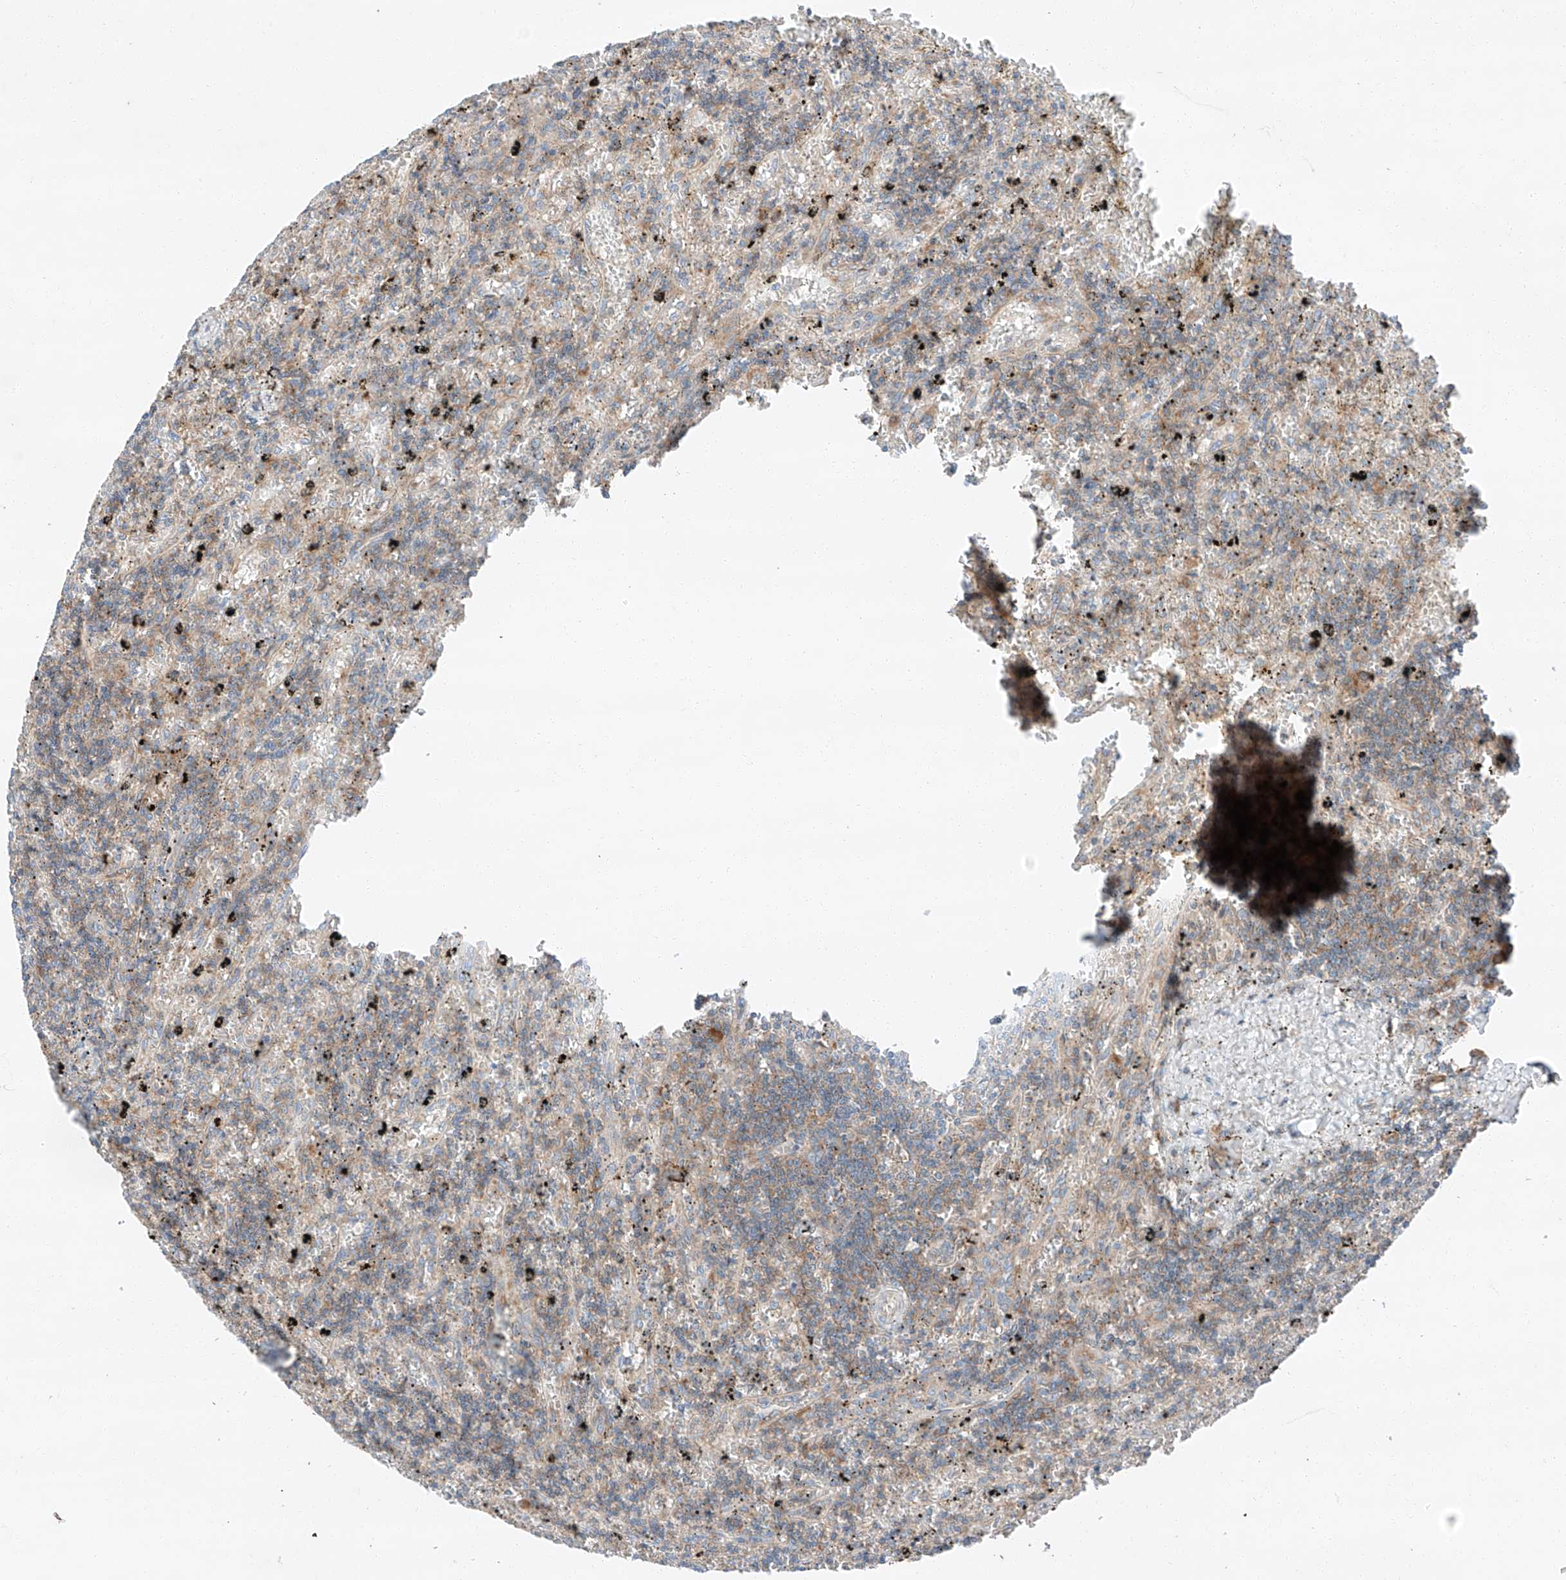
{"staining": {"intensity": "weak", "quantity": "<25%", "location": "cytoplasmic/membranous"}, "tissue": "lymphoma", "cell_type": "Tumor cells", "image_type": "cancer", "snomed": [{"axis": "morphology", "description": "Malignant lymphoma, non-Hodgkin's type, Low grade"}, {"axis": "topography", "description": "Spleen"}], "caption": "Tumor cells show no significant staining in malignant lymphoma, non-Hodgkin's type (low-grade). (DAB immunohistochemistry (IHC) with hematoxylin counter stain).", "gene": "ZC3H15", "patient": {"sex": "male", "age": 76}}